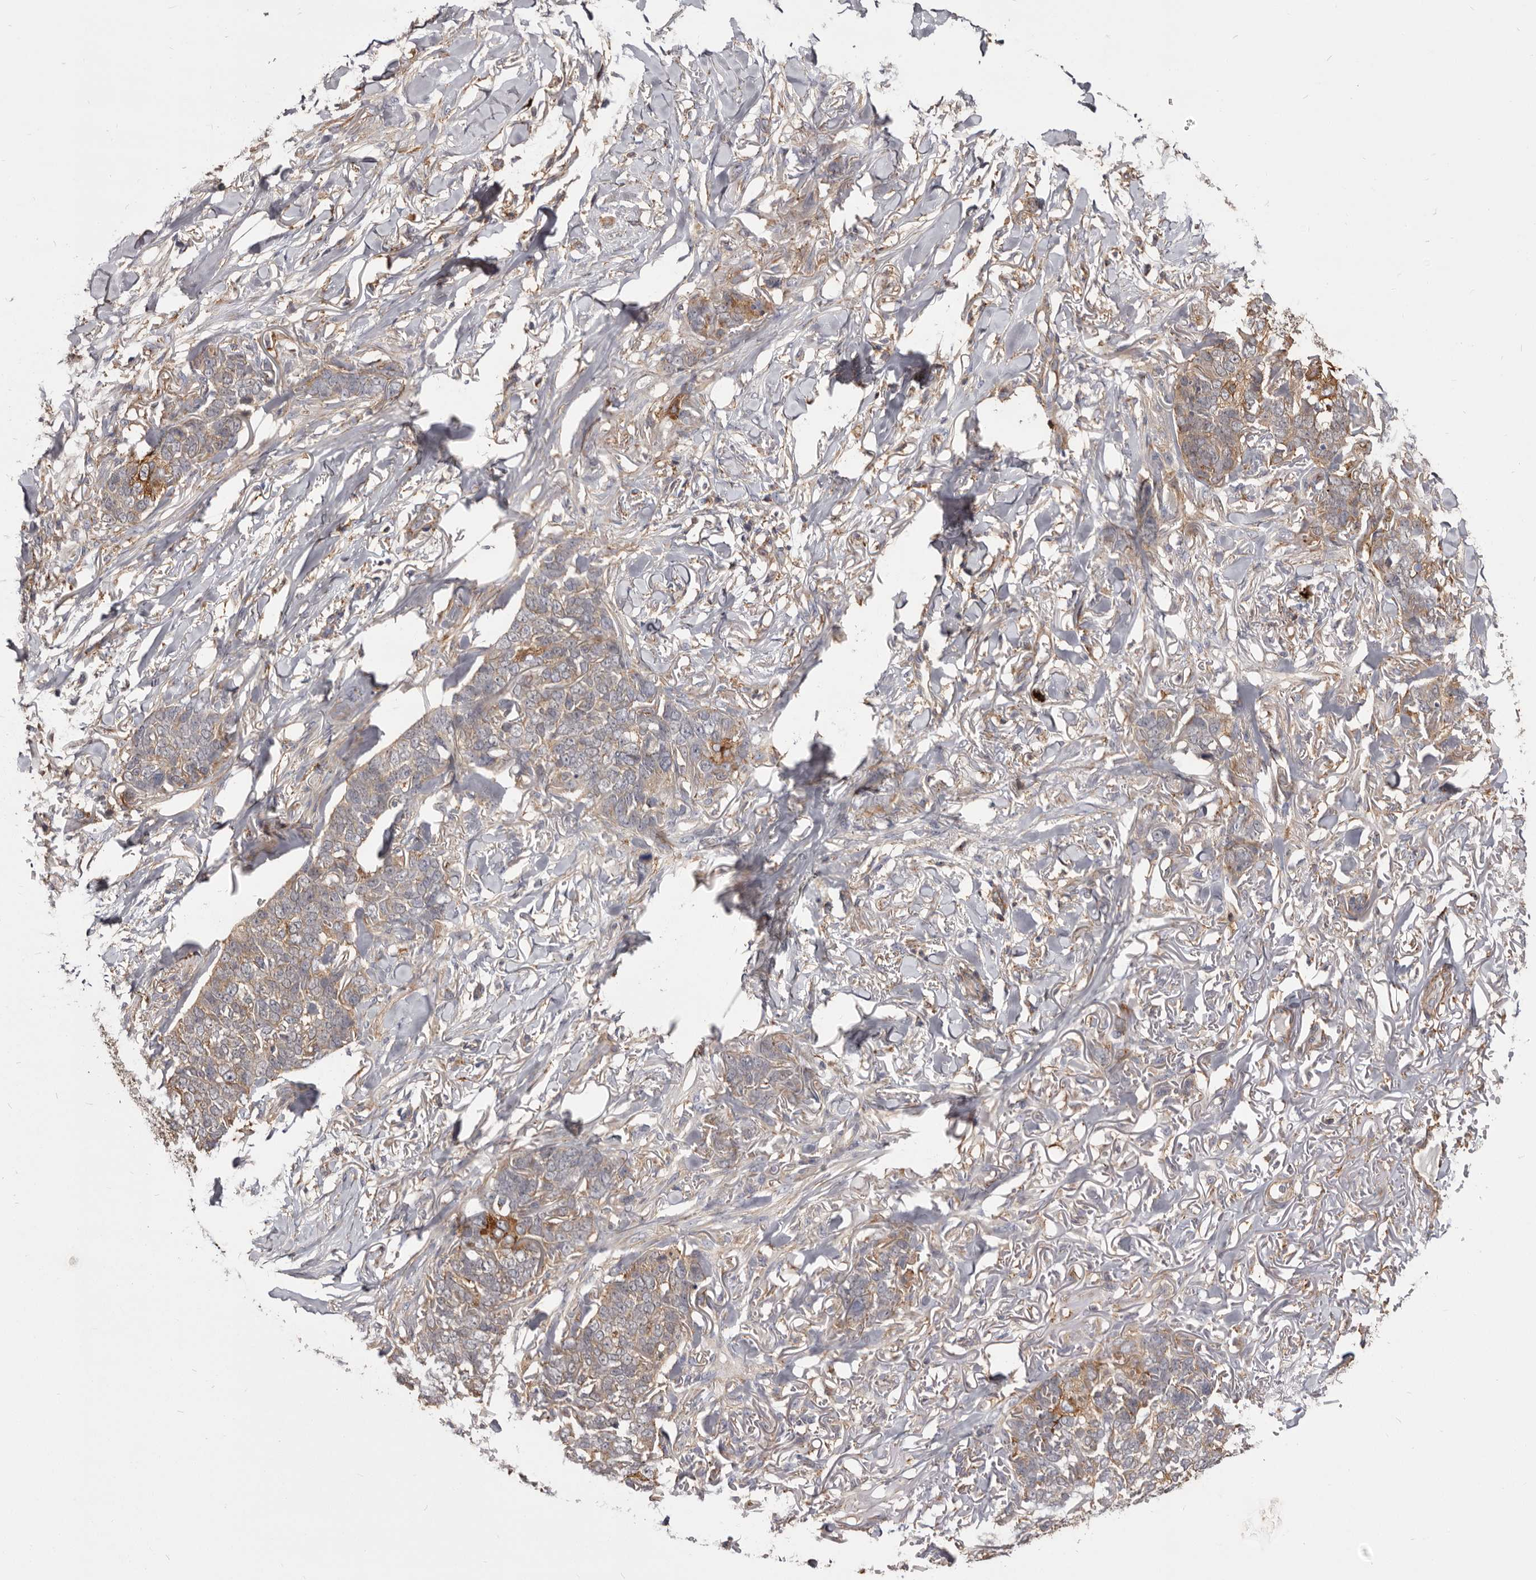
{"staining": {"intensity": "moderate", "quantity": "<25%", "location": "cytoplasmic/membranous"}, "tissue": "skin cancer", "cell_type": "Tumor cells", "image_type": "cancer", "snomed": [{"axis": "morphology", "description": "Normal tissue, NOS"}, {"axis": "morphology", "description": "Basal cell carcinoma"}, {"axis": "topography", "description": "Skin"}], "caption": "Skin basal cell carcinoma stained for a protein displays moderate cytoplasmic/membranous positivity in tumor cells. (Brightfield microscopy of DAB IHC at high magnification).", "gene": "TPD52", "patient": {"sex": "male", "age": 77}}